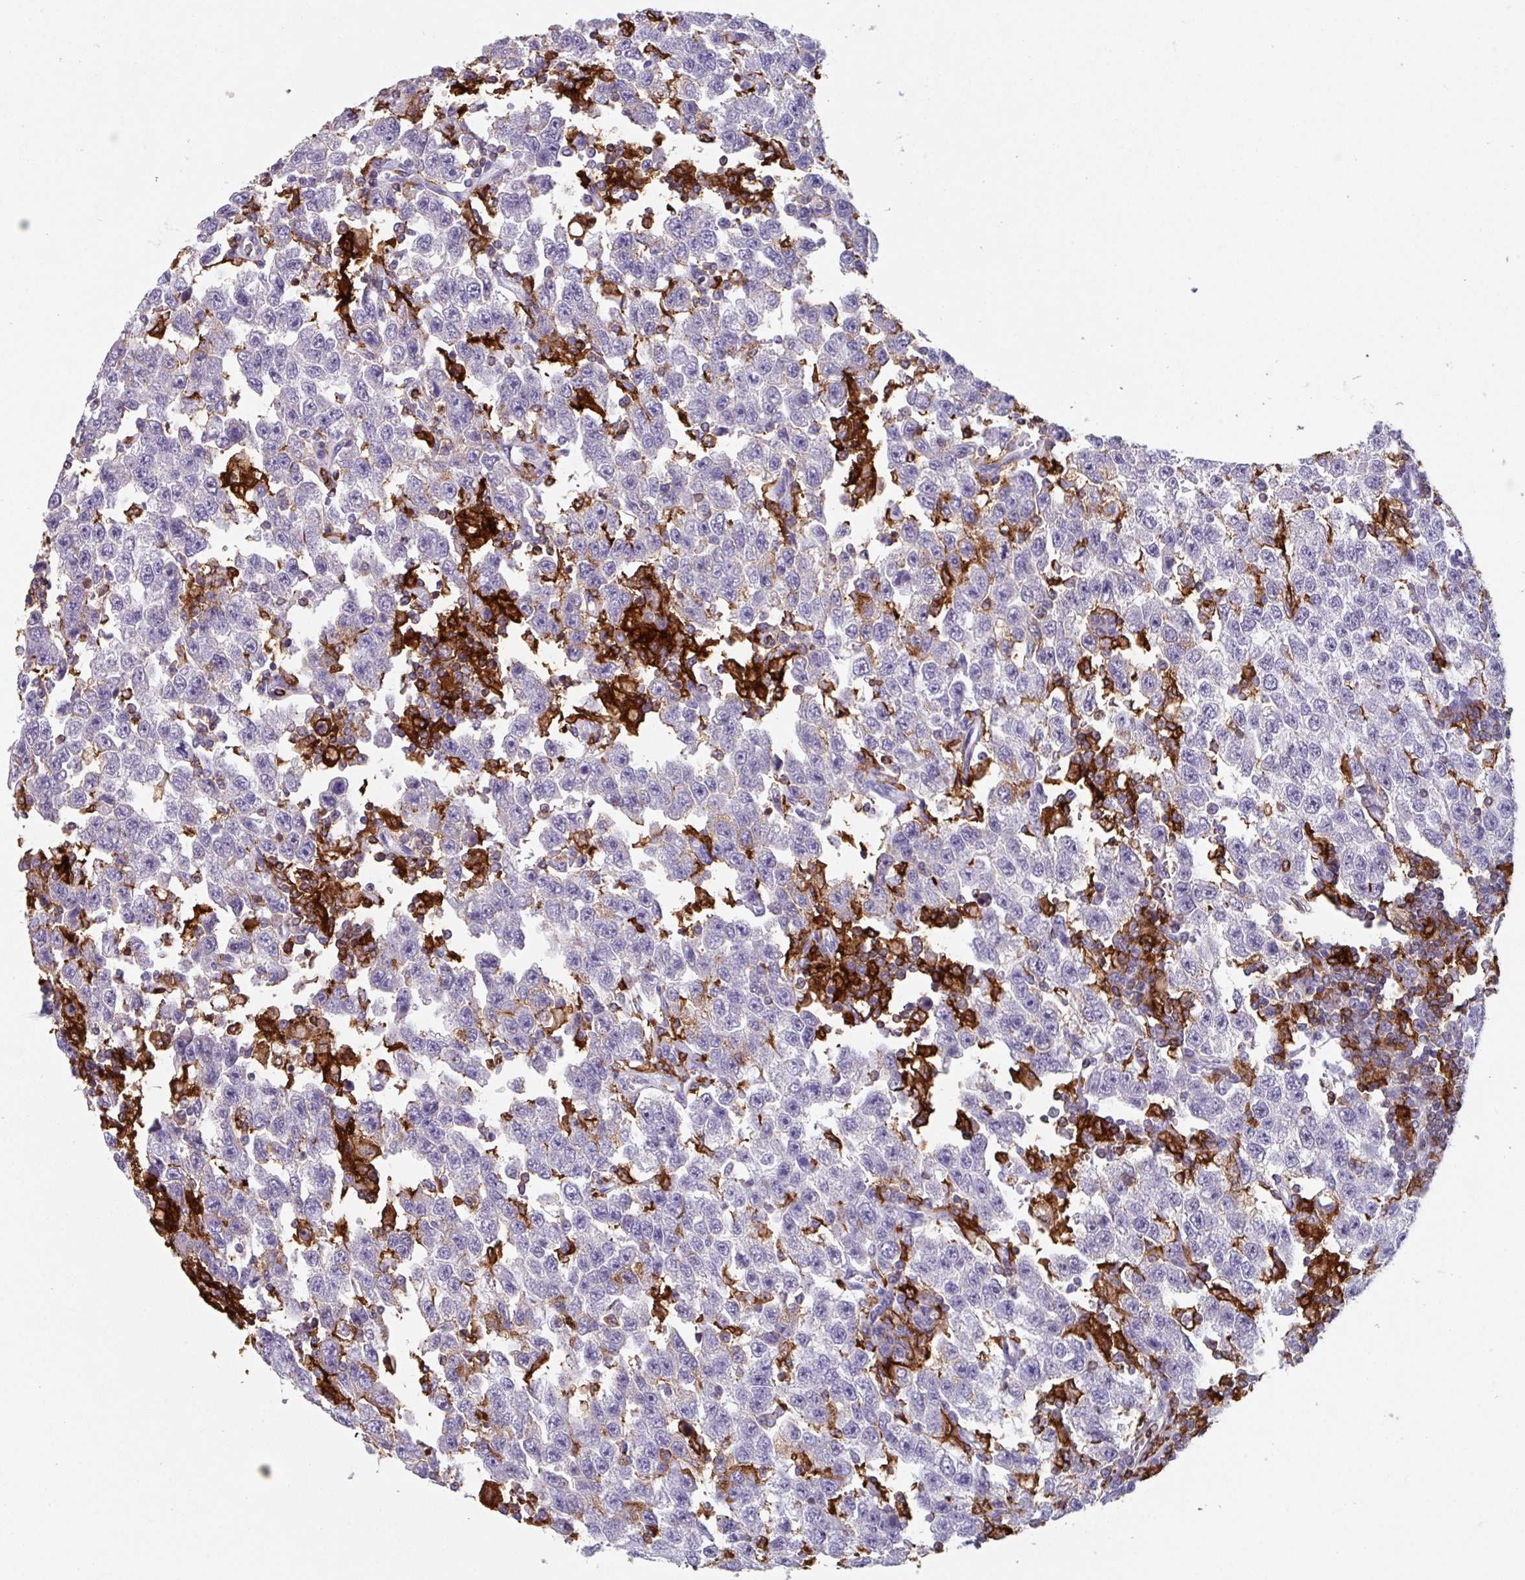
{"staining": {"intensity": "negative", "quantity": "none", "location": "none"}, "tissue": "testis cancer", "cell_type": "Tumor cells", "image_type": "cancer", "snomed": [{"axis": "morphology", "description": "Seminoma, NOS"}, {"axis": "topography", "description": "Testis"}], "caption": "Micrograph shows no significant protein staining in tumor cells of seminoma (testis).", "gene": "EXOSC5", "patient": {"sex": "male", "age": 41}}